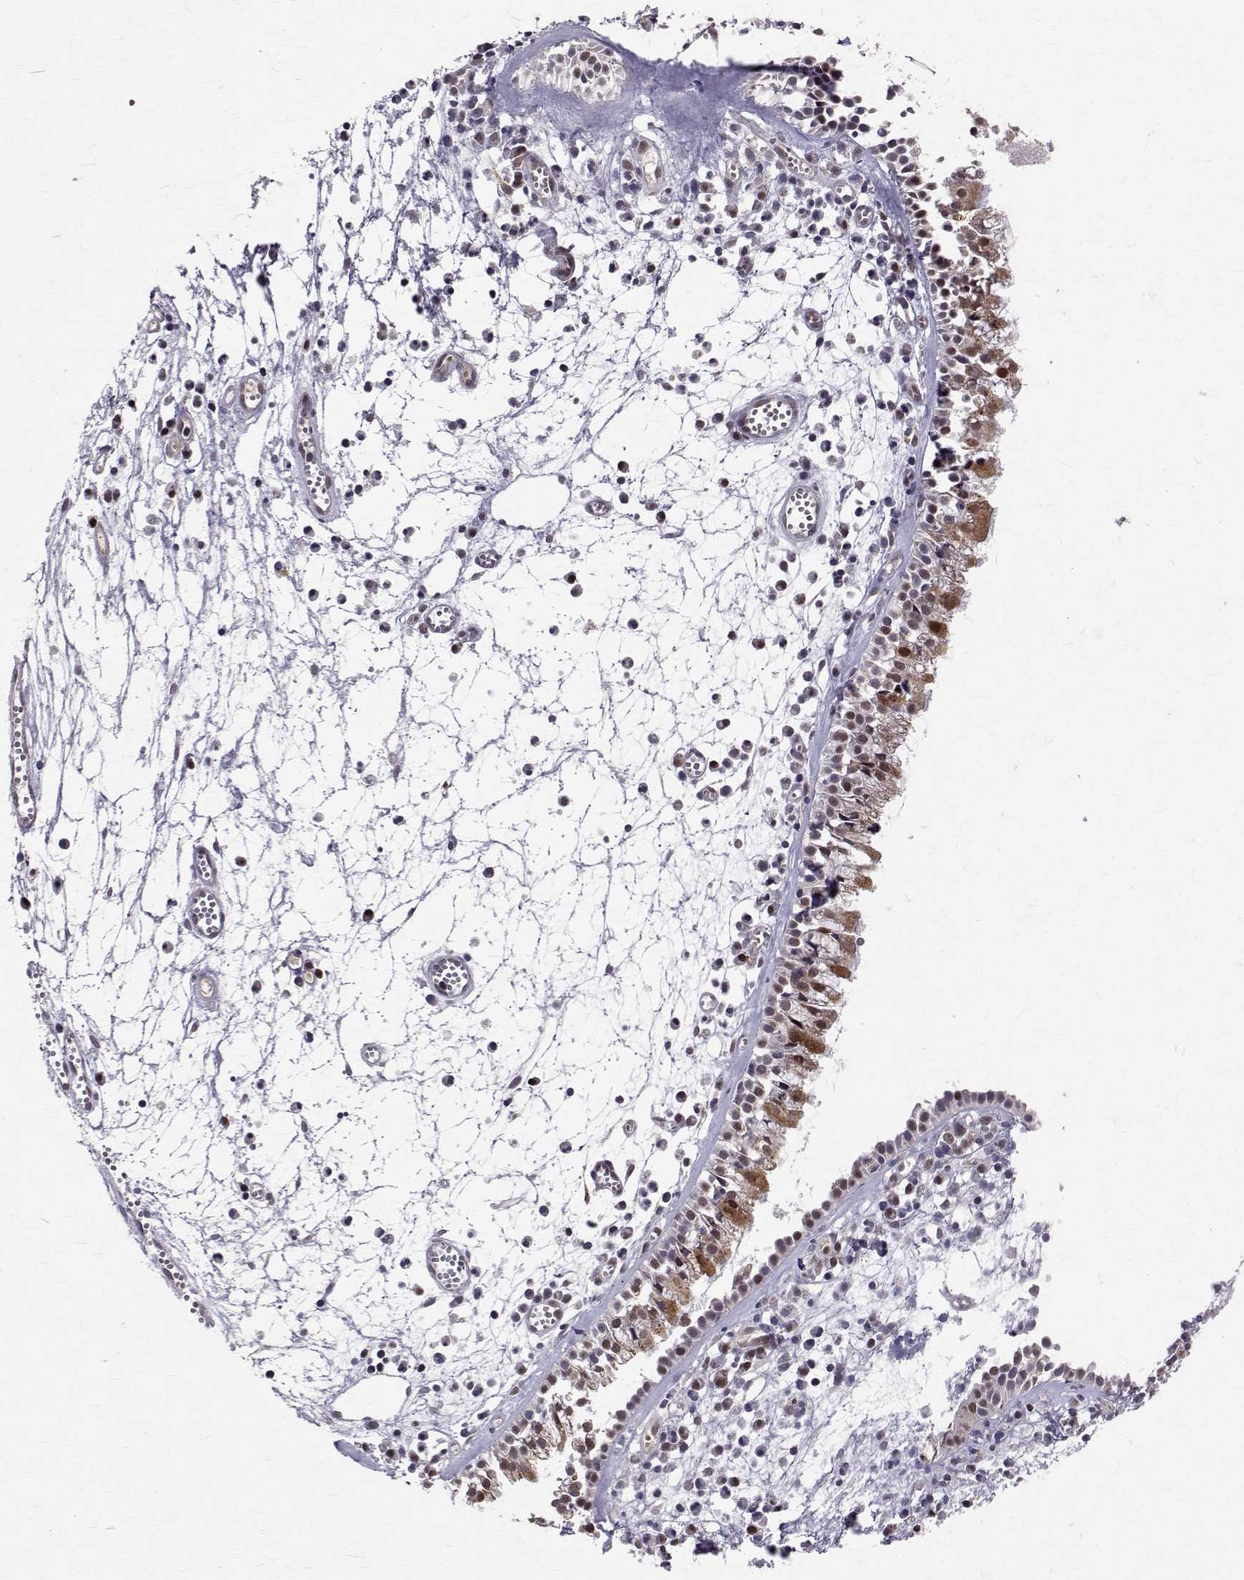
{"staining": {"intensity": "moderate", "quantity": "25%-75%", "location": "cytoplasmic/membranous,nuclear"}, "tissue": "nasopharynx", "cell_type": "Respiratory epithelial cells", "image_type": "normal", "snomed": [{"axis": "morphology", "description": "Normal tissue, NOS"}, {"axis": "topography", "description": "Nasopharynx"}], "caption": "Protein staining demonstrates moderate cytoplasmic/membranous,nuclear expression in approximately 25%-75% of respiratory epithelial cells in unremarkable nasopharynx.", "gene": "NIF3L1", "patient": {"sex": "female", "age": 52}}